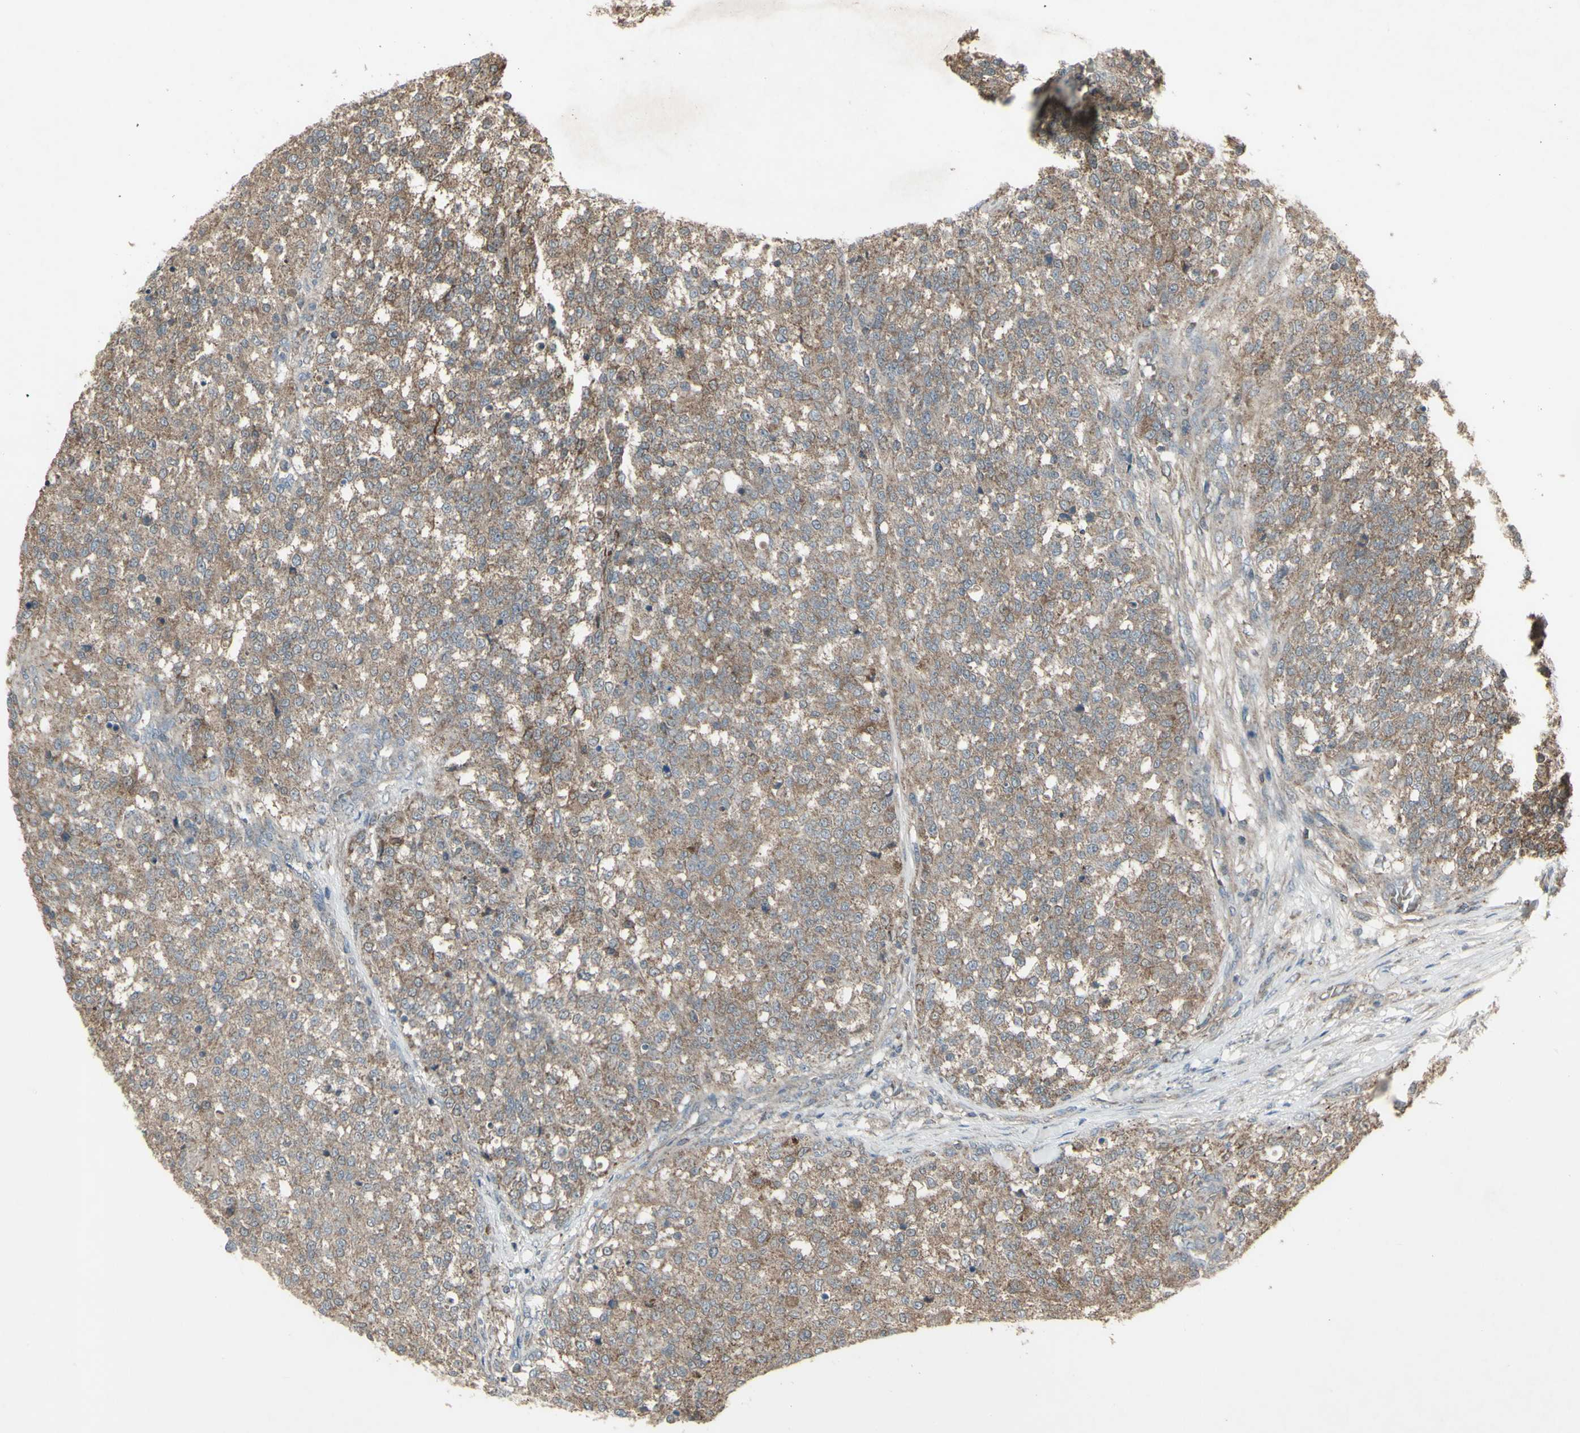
{"staining": {"intensity": "weak", "quantity": ">75%", "location": "cytoplasmic/membranous"}, "tissue": "testis cancer", "cell_type": "Tumor cells", "image_type": "cancer", "snomed": [{"axis": "morphology", "description": "Seminoma, NOS"}, {"axis": "topography", "description": "Testis"}], "caption": "Human testis cancer stained for a protein (brown) demonstrates weak cytoplasmic/membranous positive staining in about >75% of tumor cells.", "gene": "SHC1", "patient": {"sex": "male", "age": 59}}